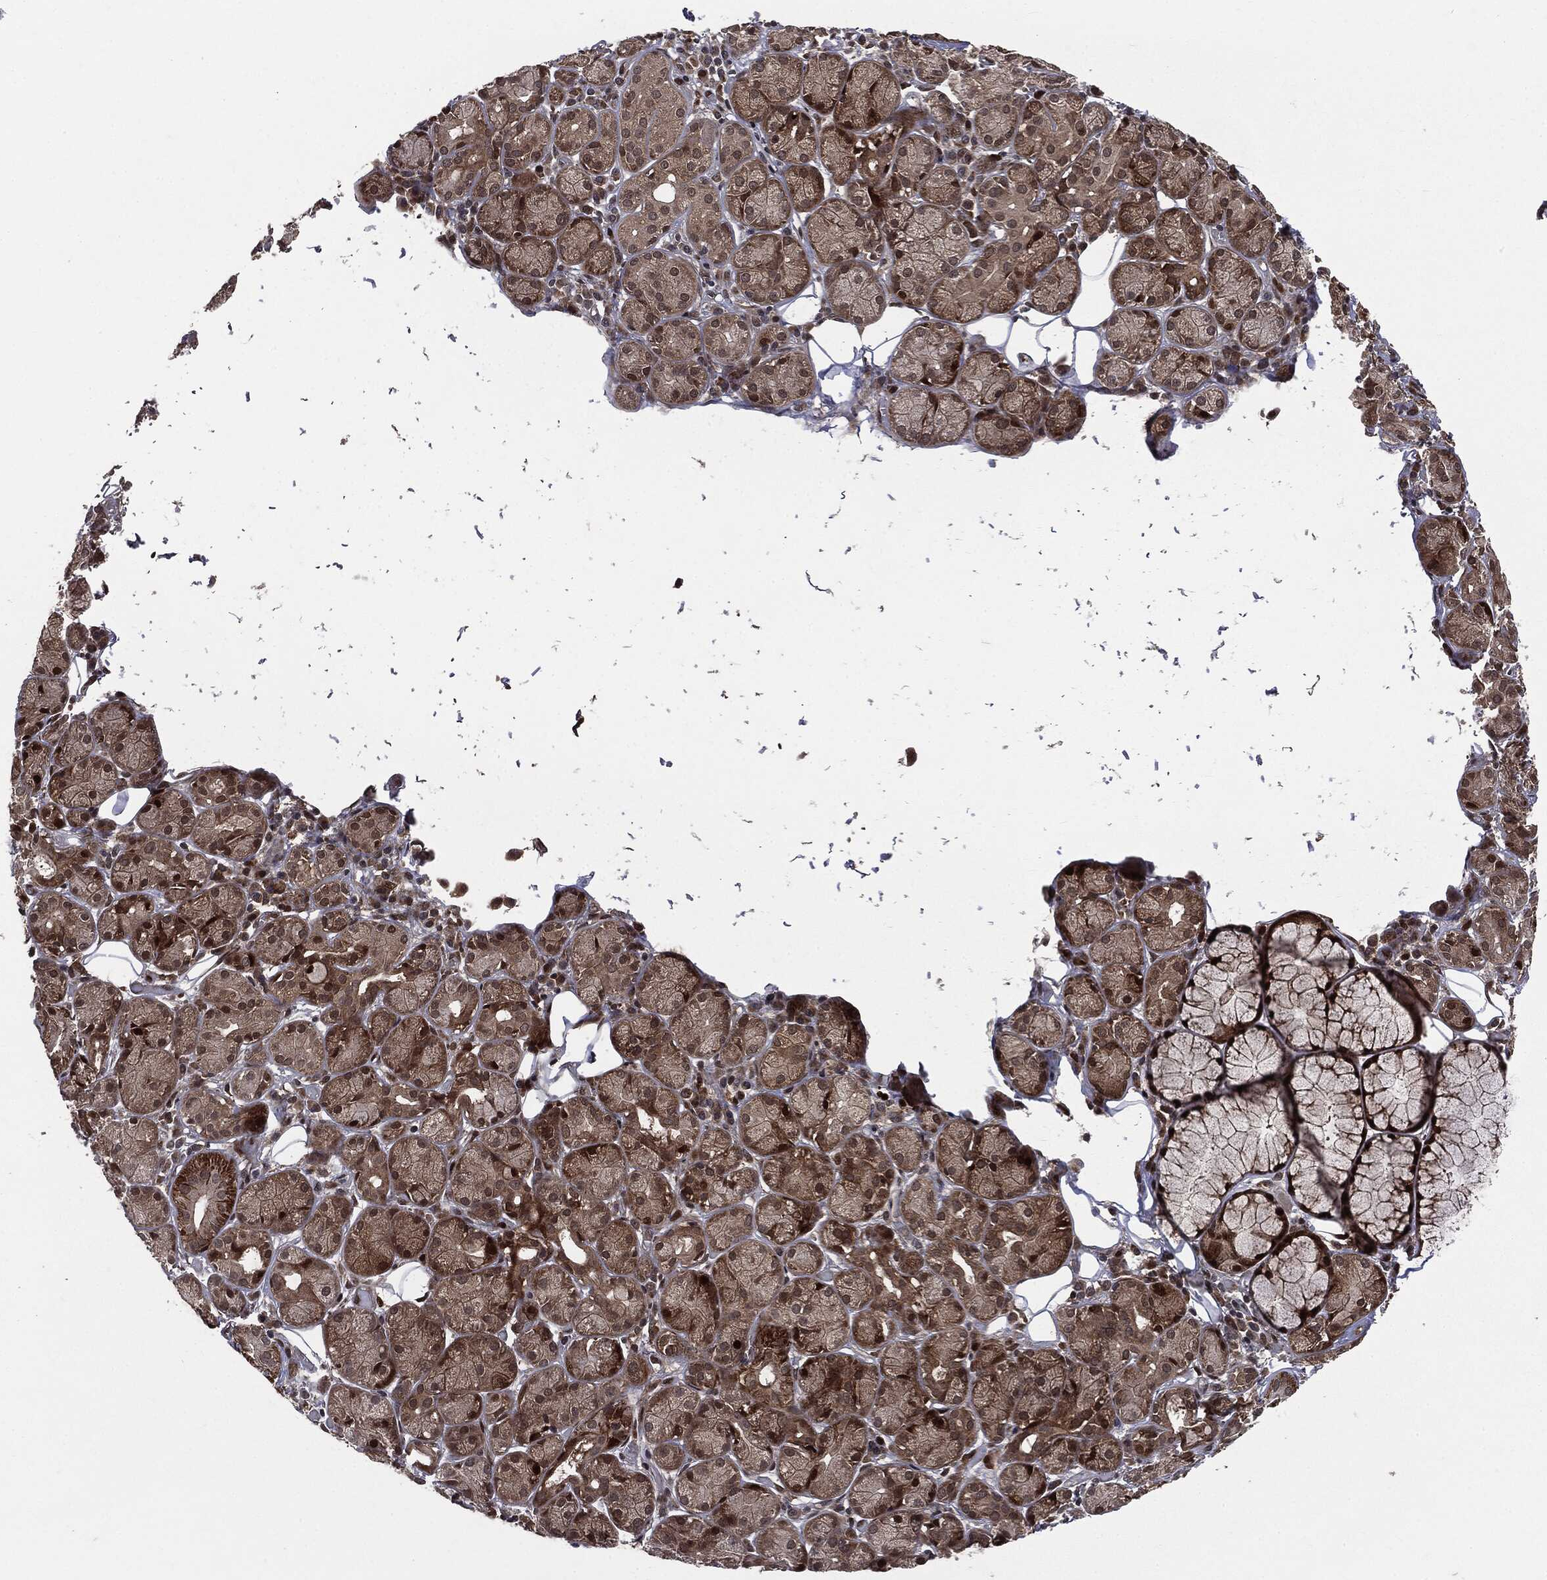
{"staining": {"intensity": "strong", "quantity": "25%-75%", "location": "cytoplasmic/membranous,nuclear"}, "tissue": "salivary gland", "cell_type": "Glandular cells", "image_type": "normal", "snomed": [{"axis": "morphology", "description": "Normal tissue, NOS"}, {"axis": "topography", "description": "Salivary gland"}], "caption": "This image displays immunohistochemistry (IHC) staining of unremarkable salivary gland, with high strong cytoplasmic/membranous,nuclear positivity in approximately 25%-75% of glandular cells.", "gene": "SMAD4", "patient": {"sex": "male", "age": 71}}